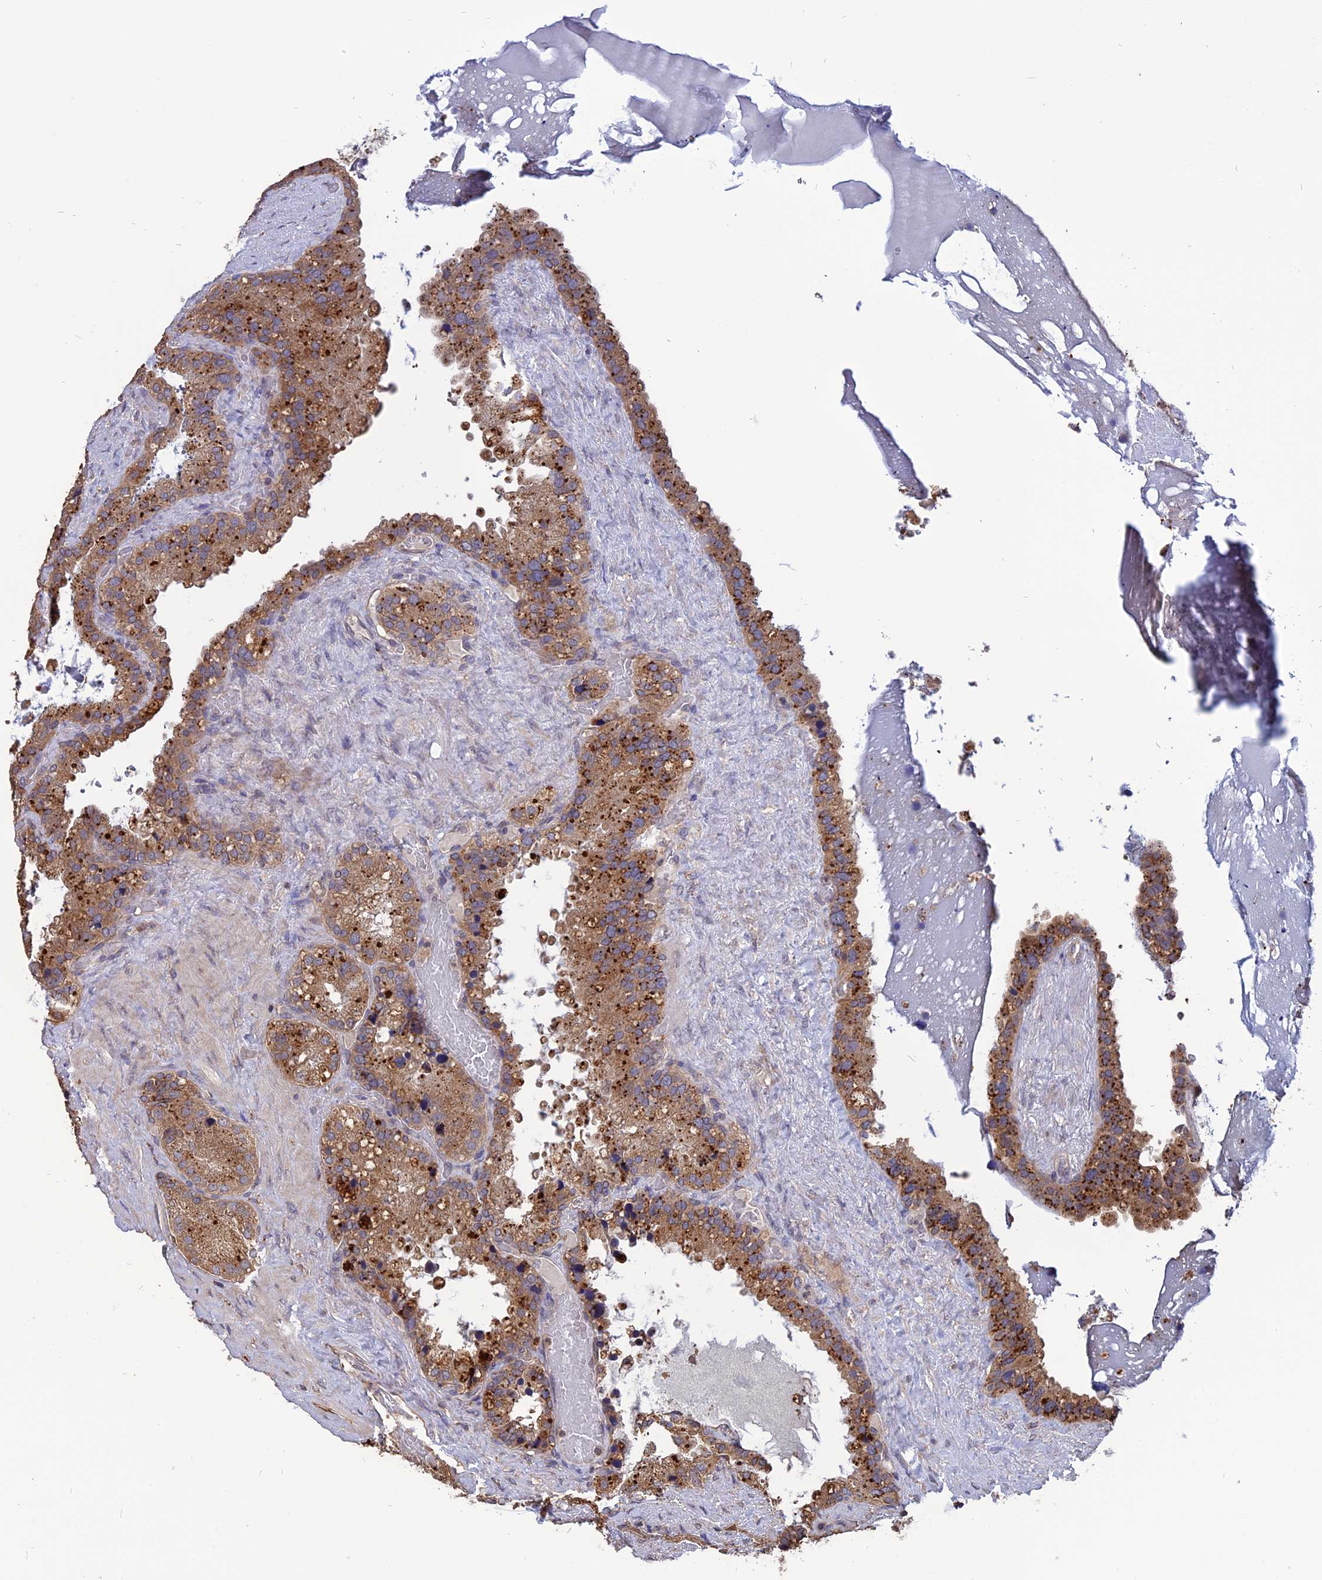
{"staining": {"intensity": "moderate", "quantity": ">75%", "location": "cytoplasmic/membranous"}, "tissue": "seminal vesicle", "cell_type": "Glandular cells", "image_type": "normal", "snomed": [{"axis": "morphology", "description": "Normal tissue, NOS"}, {"axis": "topography", "description": "Prostate"}, {"axis": "topography", "description": "Seminal veicle"}], "caption": "Benign seminal vesicle was stained to show a protein in brown. There is medium levels of moderate cytoplasmic/membranous positivity in approximately >75% of glandular cells. Using DAB (brown) and hematoxylin (blue) stains, captured at high magnification using brightfield microscopy.", "gene": "CARMIL2", "patient": {"sex": "male", "age": 68}}